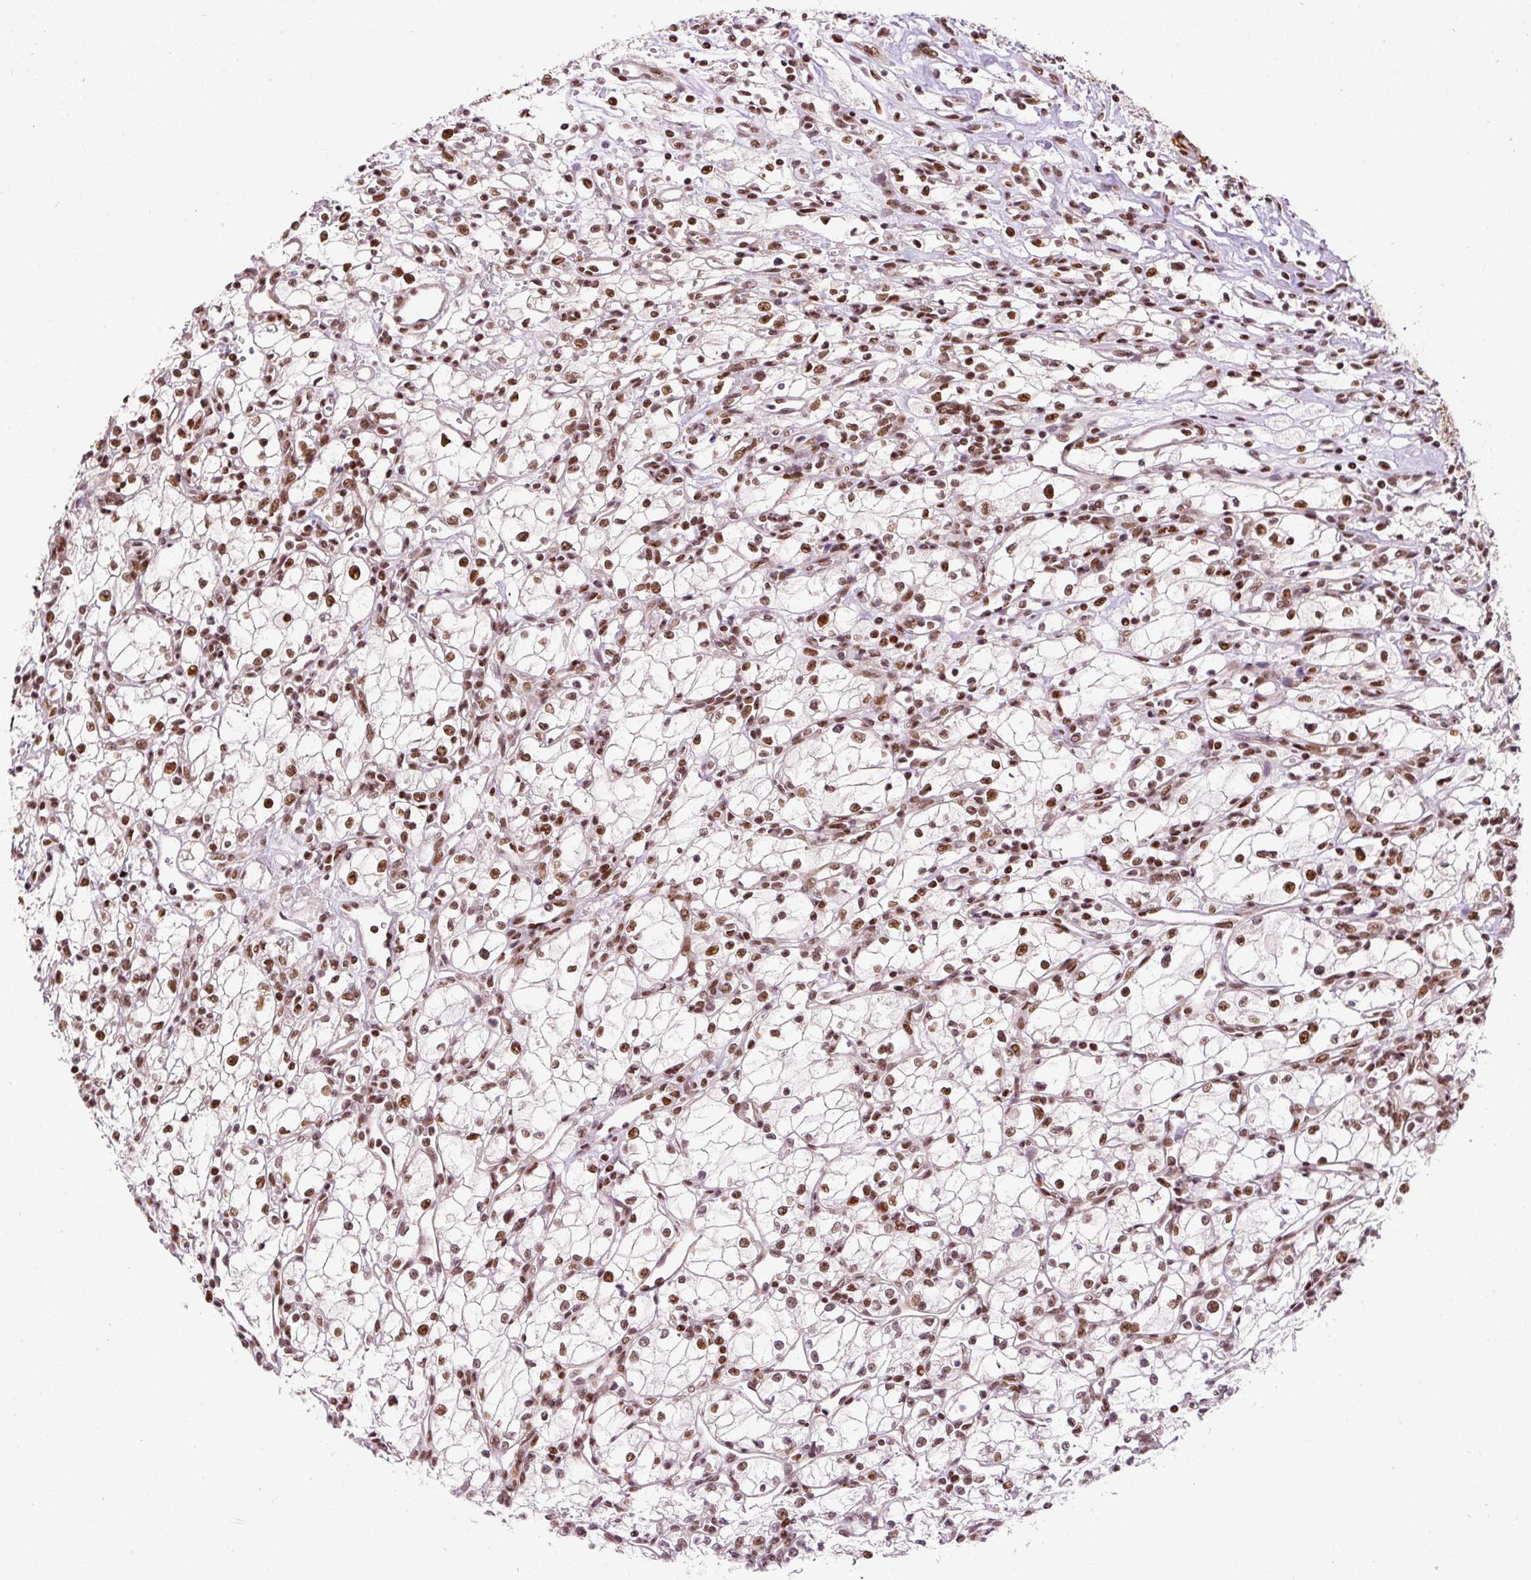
{"staining": {"intensity": "moderate", "quantity": ">75%", "location": "nuclear"}, "tissue": "renal cancer", "cell_type": "Tumor cells", "image_type": "cancer", "snomed": [{"axis": "morphology", "description": "Adenocarcinoma, NOS"}, {"axis": "topography", "description": "Kidney"}], "caption": "Immunohistochemistry (DAB (3,3'-diaminobenzidine)) staining of human renal cancer (adenocarcinoma) demonstrates moderate nuclear protein staining in approximately >75% of tumor cells.", "gene": "HNRNPC", "patient": {"sex": "male", "age": 59}}